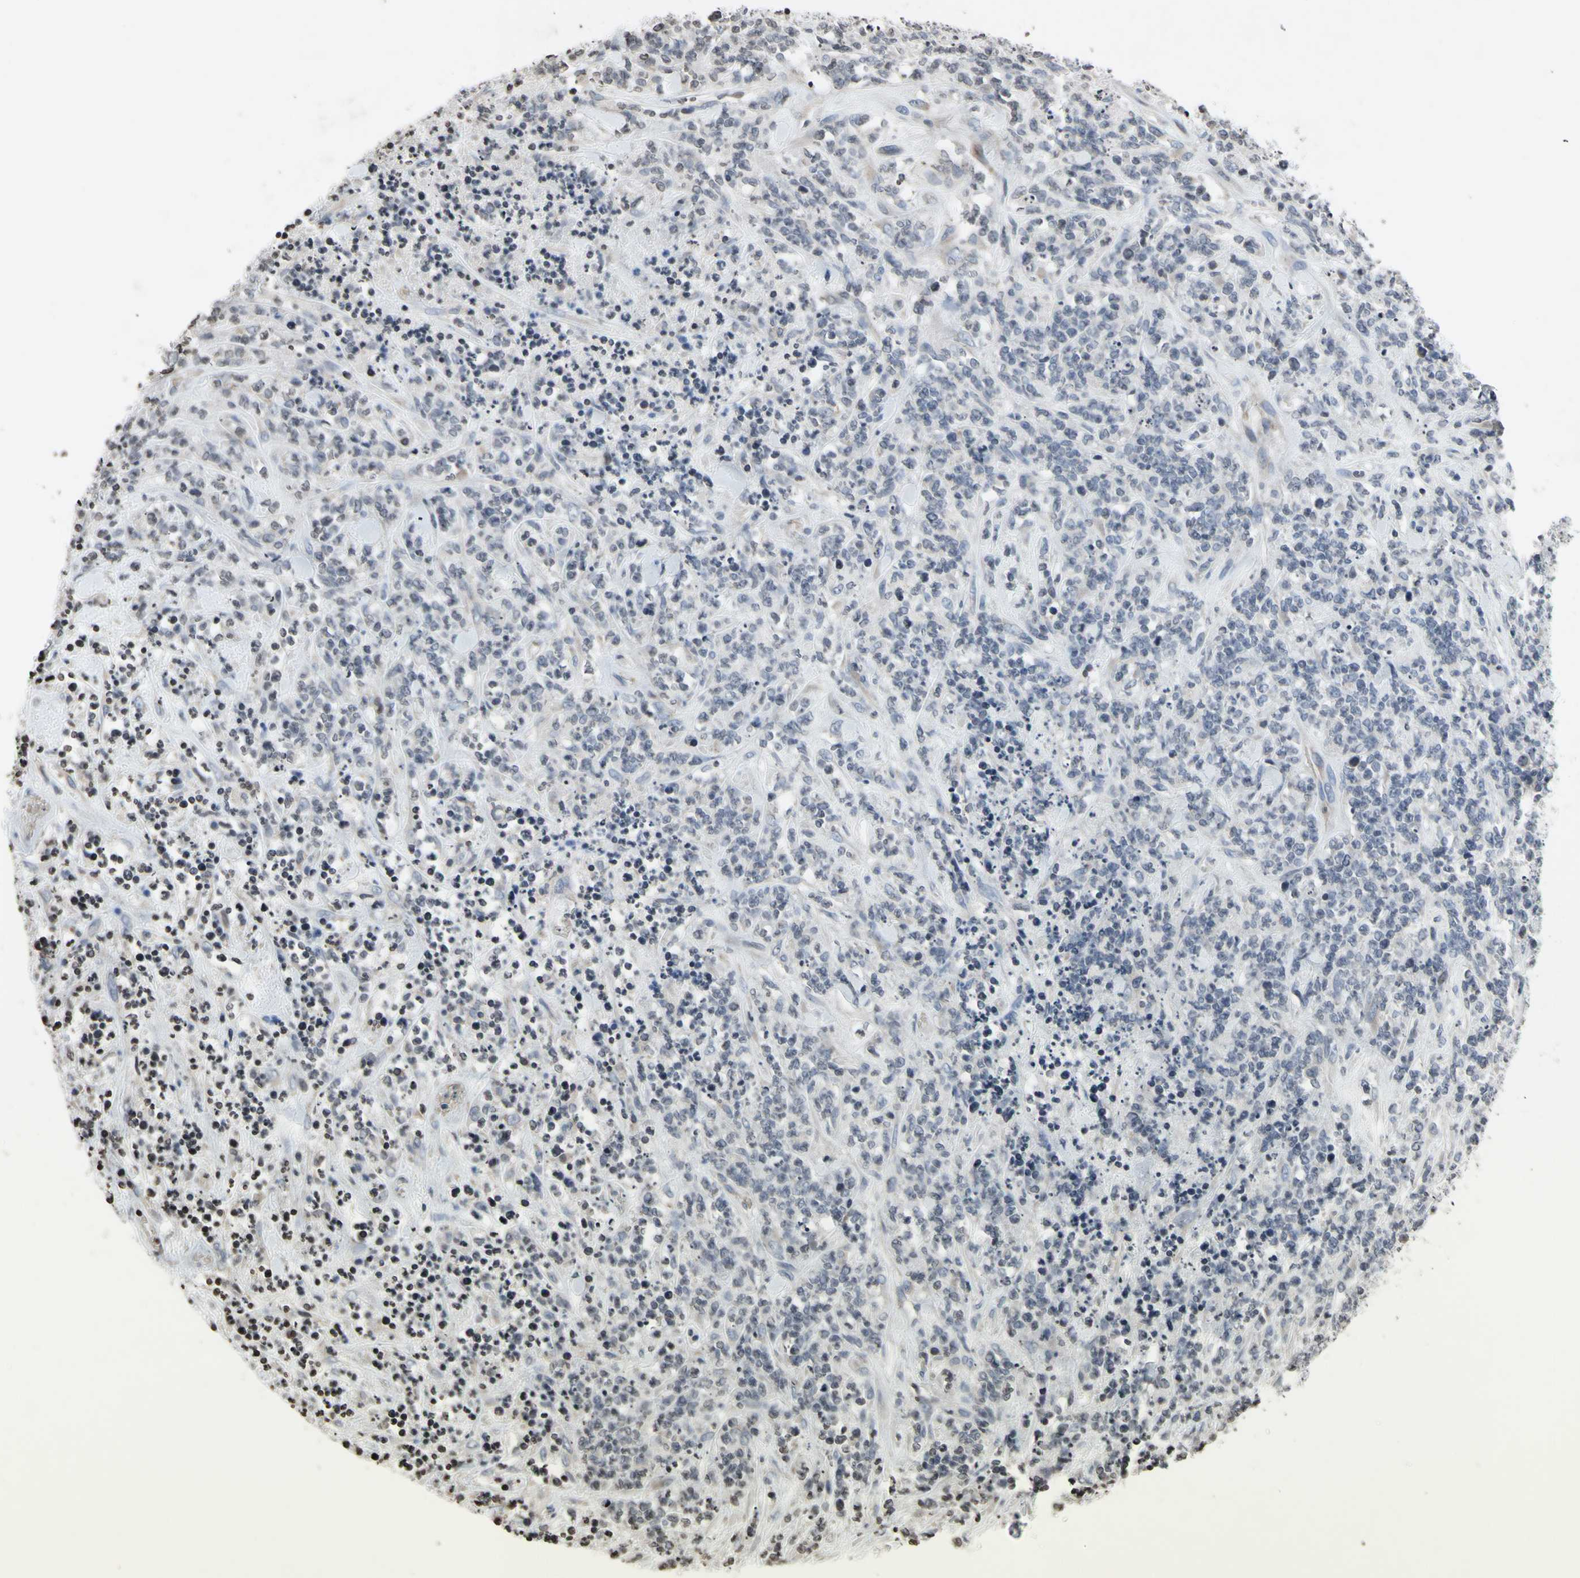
{"staining": {"intensity": "negative", "quantity": "none", "location": "none"}, "tissue": "lymphoma", "cell_type": "Tumor cells", "image_type": "cancer", "snomed": [{"axis": "morphology", "description": "Malignant lymphoma, non-Hodgkin's type, High grade"}, {"axis": "topography", "description": "Soft tissue"}], "caption": "This is an IHC micrograph of lymphoma. There is no staining in tumor cells.", "gene": "ARG1", "patient": {"sex": "male", "age": 18}}